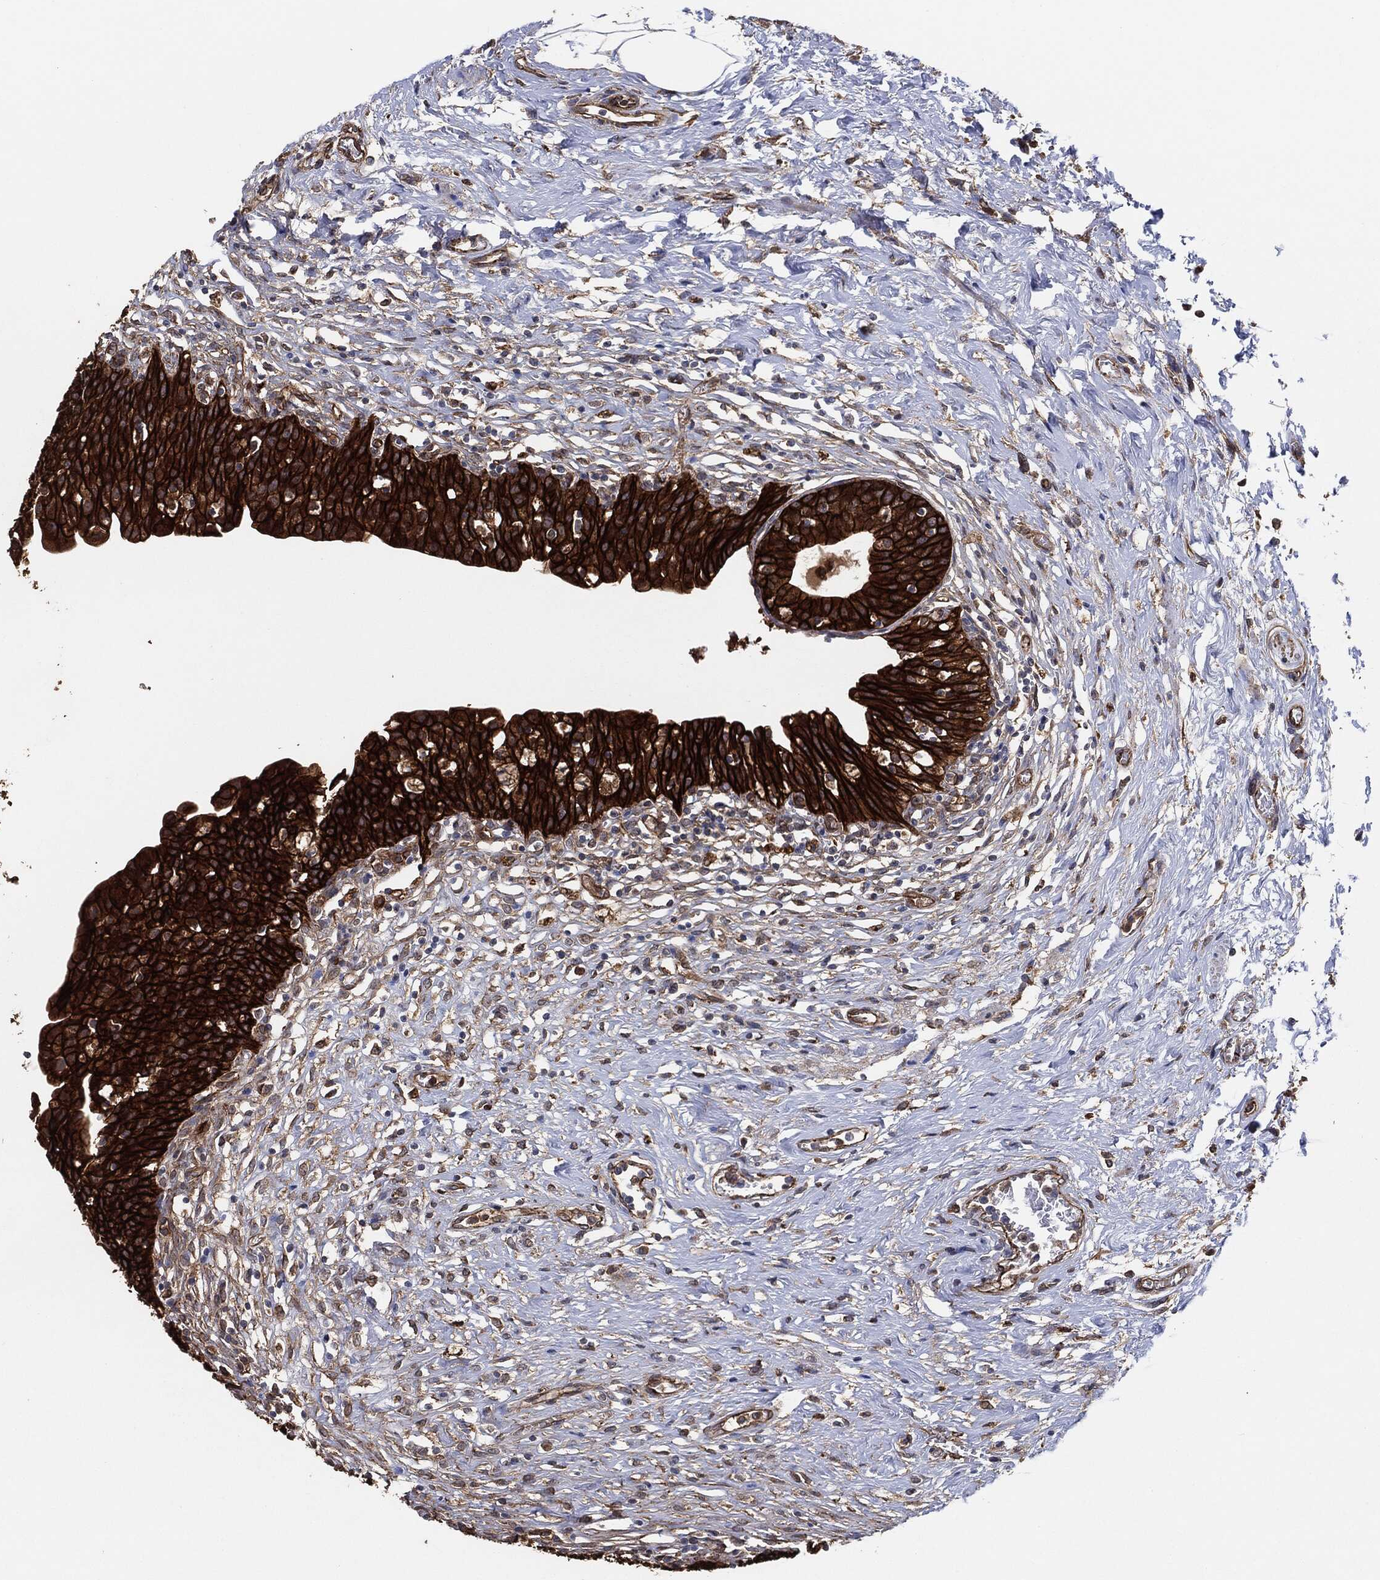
{"staining": {"intensity": "strong", "quantity": ">75%", "location": "cytoplasmic/membranous"}, "tissue": "urinary bladder", "cell_type": "Urothelial cells", "image_type": "normal", "snomed": [{"axis": "morphology", "description": "Normal tissue, NOS"}, {"axis": "topography", "description": "Urinary bladder"}], "caption": "Immunohistochemistry (IHC) (DAB) staining of normal urinary bladder demonstrates strong cytoplasmic/membranous protein expression in about >75% of urothelial cells. Nuclei are stained in blue.", "gene": "CTNNA1", "patient": {"sex": "male", "age": 76}}